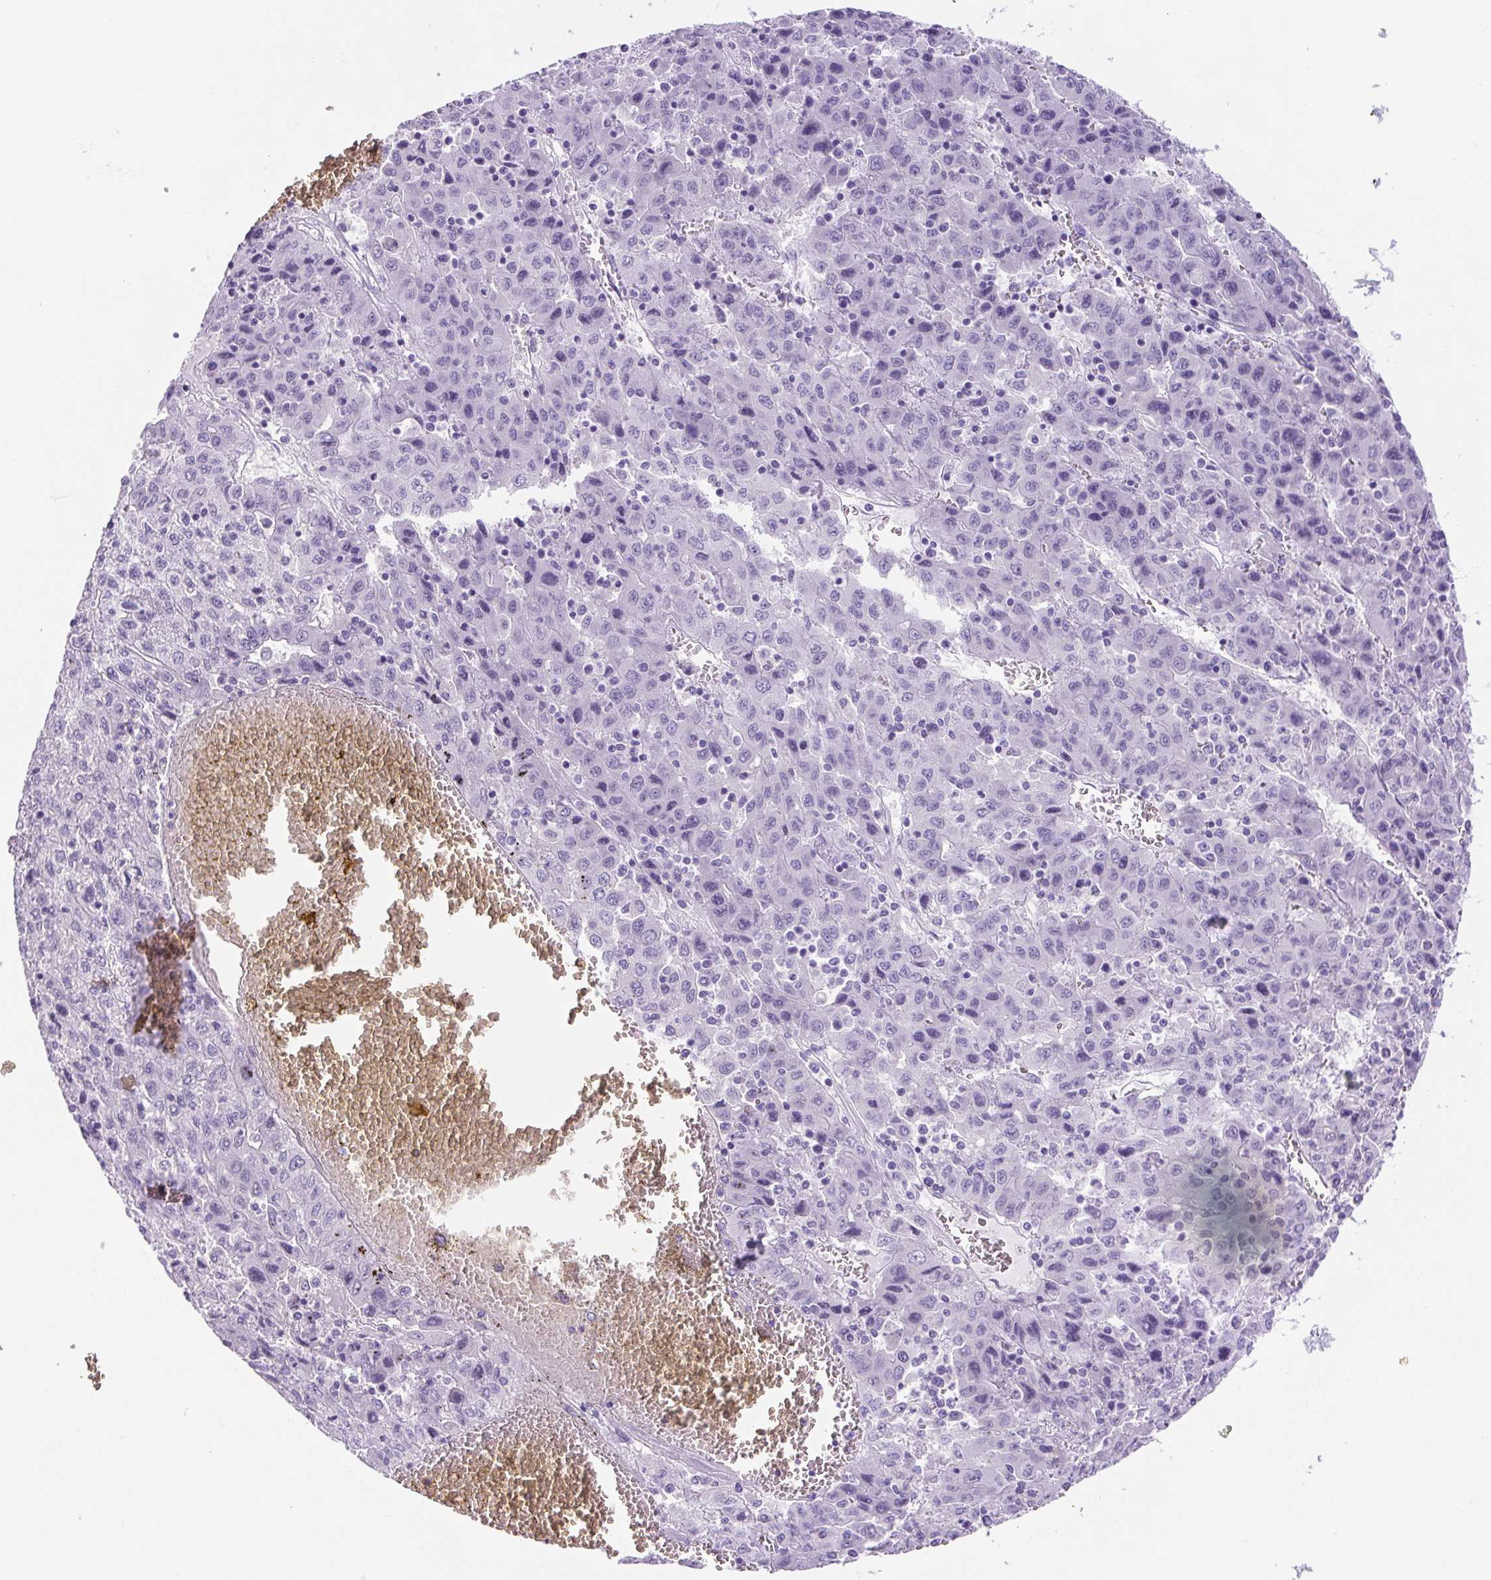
{"staining": {"intensity": "negative", "quantity": "none", "location": "none"}, "tissue": "liver cancer", "cell_type": "Tumor cells", "image_type": "cancer", "snomed": [{"axis": "morphology", "description": "Carcinoma, Hepatocellular, NOS"}, {"axis": "topography", "description": "Liver"}], "caption": "The photomicrograph exhibits no significant expression in tumor cells of liver cancer.", "gene": "UBL3", "patient": {"sex": "female", "age": 53}}